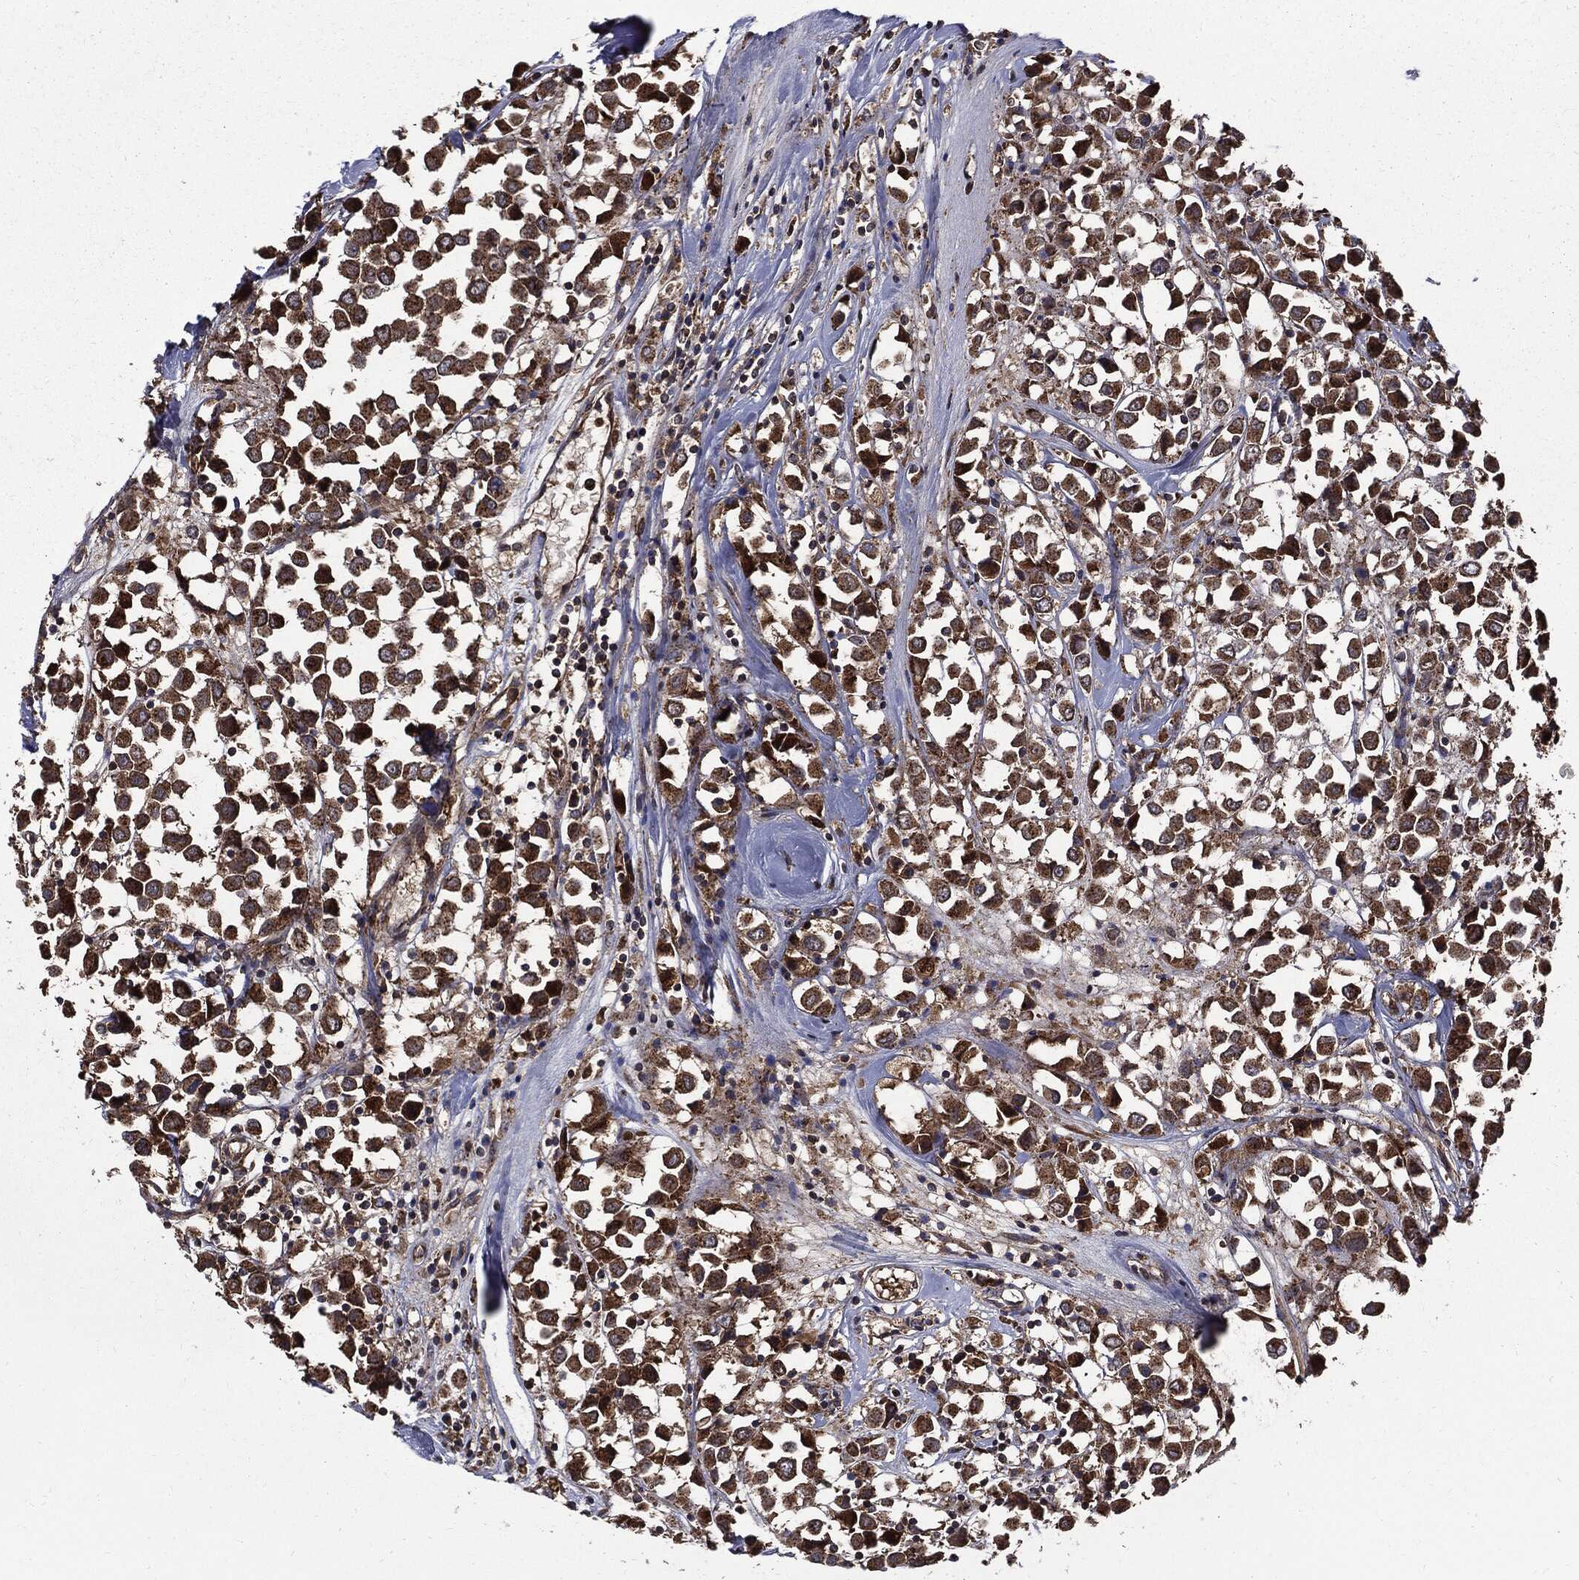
{"staining": {"intensity": "strong", "quantity": ">75%", "location": "cytoplasmic/membranous"}, "tissue": "breast cancer", "cell_type": "Tumor cells", "image_type": "cancer", "snomed": [{"axis": "morphology", "description": "Duct carcinoma"}, {"axis": "topography", "description": "Breast"}], "caption": "The immunohistochemical stain shows strong cytoplasmic/membranous expression in tumor cells of breast cancer (invasive ductal carcinoma) tissue.", "gene": "PDCD6IP", "patient": {"sex": "female", "age": 61}}